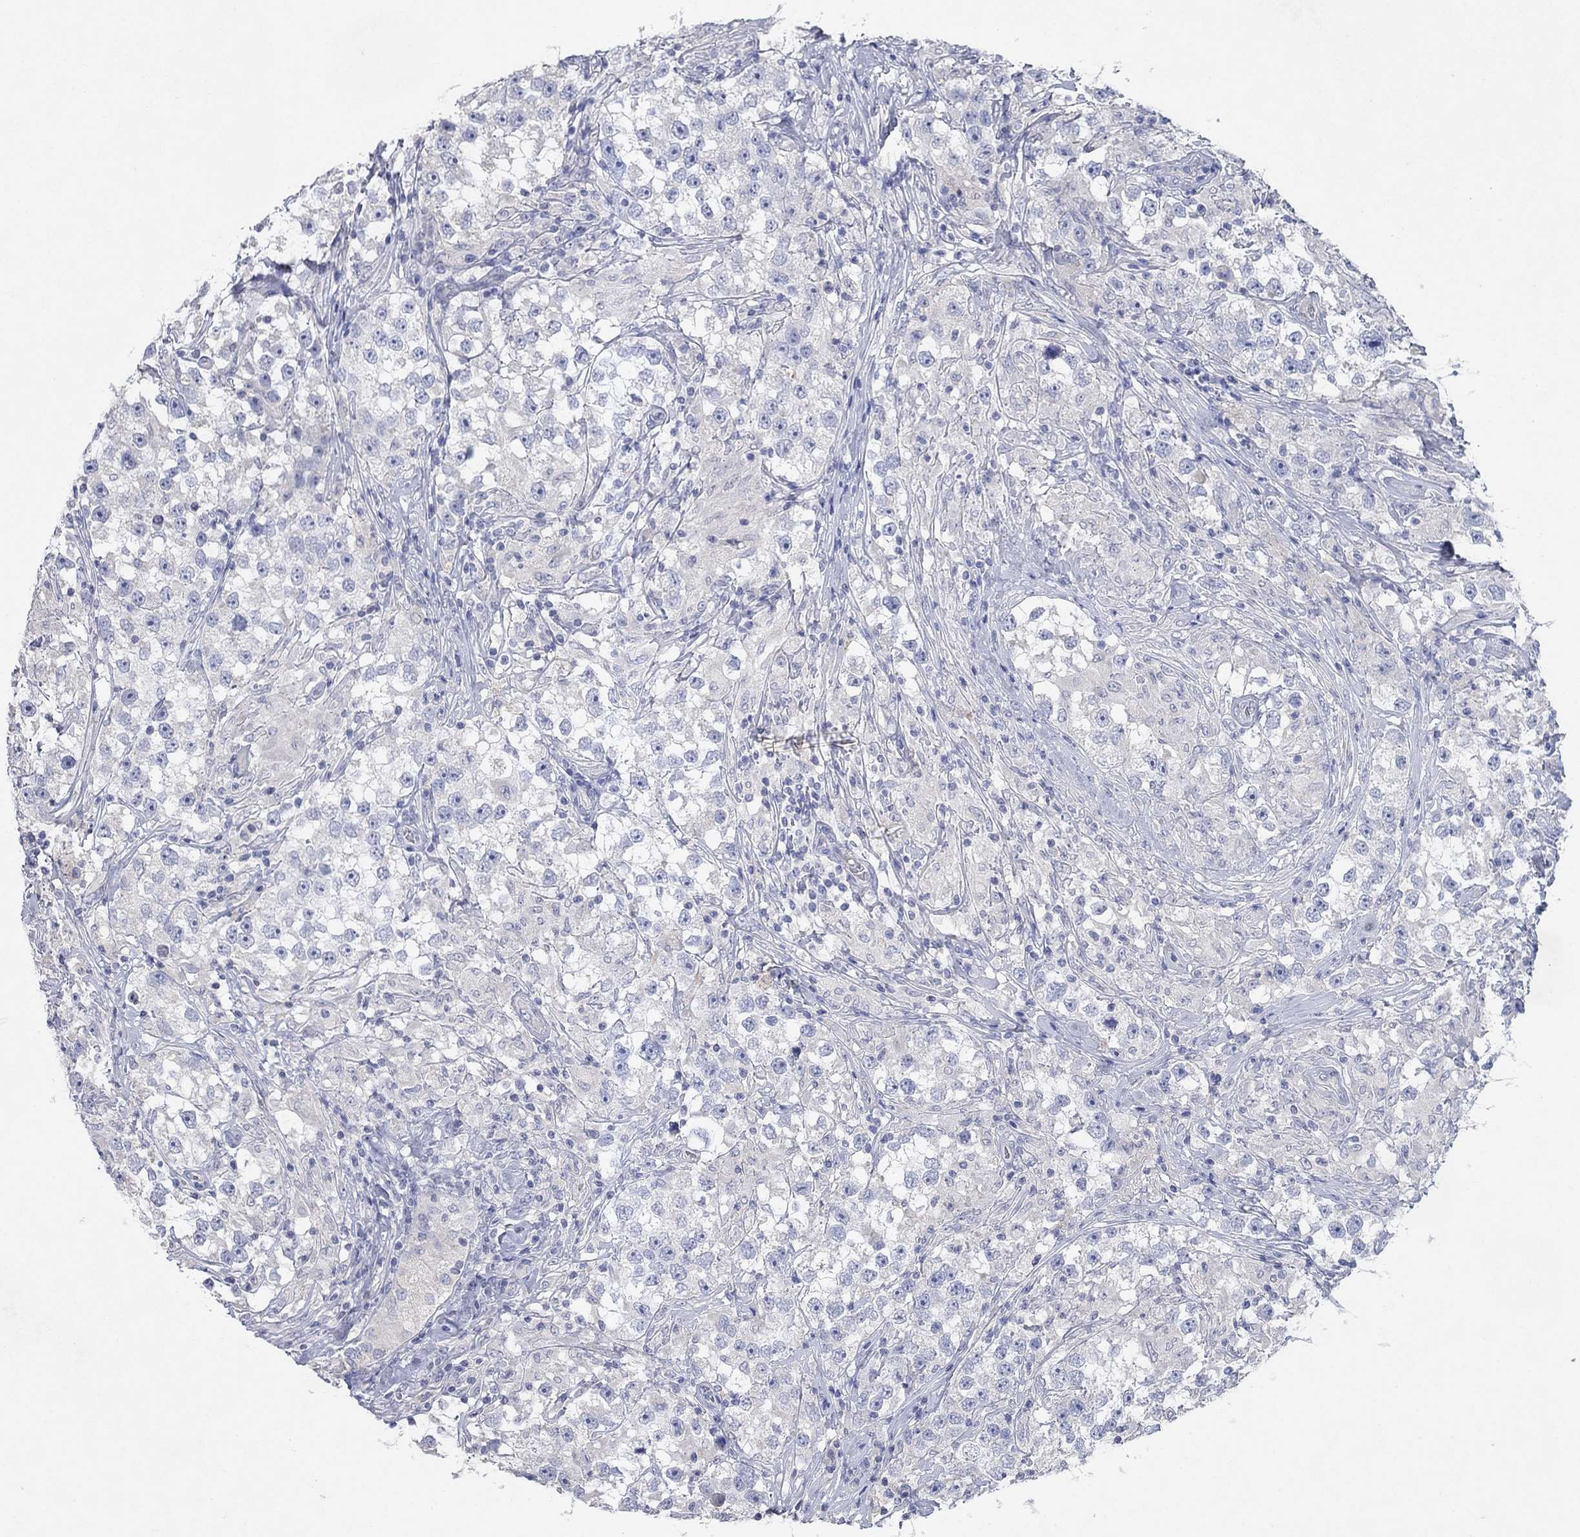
{"staining": {"intensity": "negative", "quantity": "none", "location": "none"}, "tissue": "testis cancer", "cell_type": "Tumor cells", "image_type": "cancer", "snomed": [{"axis": "morphology", "description": "Seminoma, NOS"}, {"axis": "topography", "description": "Testis"}], "caption": "High magnification brightfield microscopy of testis cancer (seminoma) stained with DAB (brown) and counterstained with hematoxylin (blue): tumor cells show no significant staining.", "gene": "KRT40", "patient": {"sex": "male", "age": 46}}